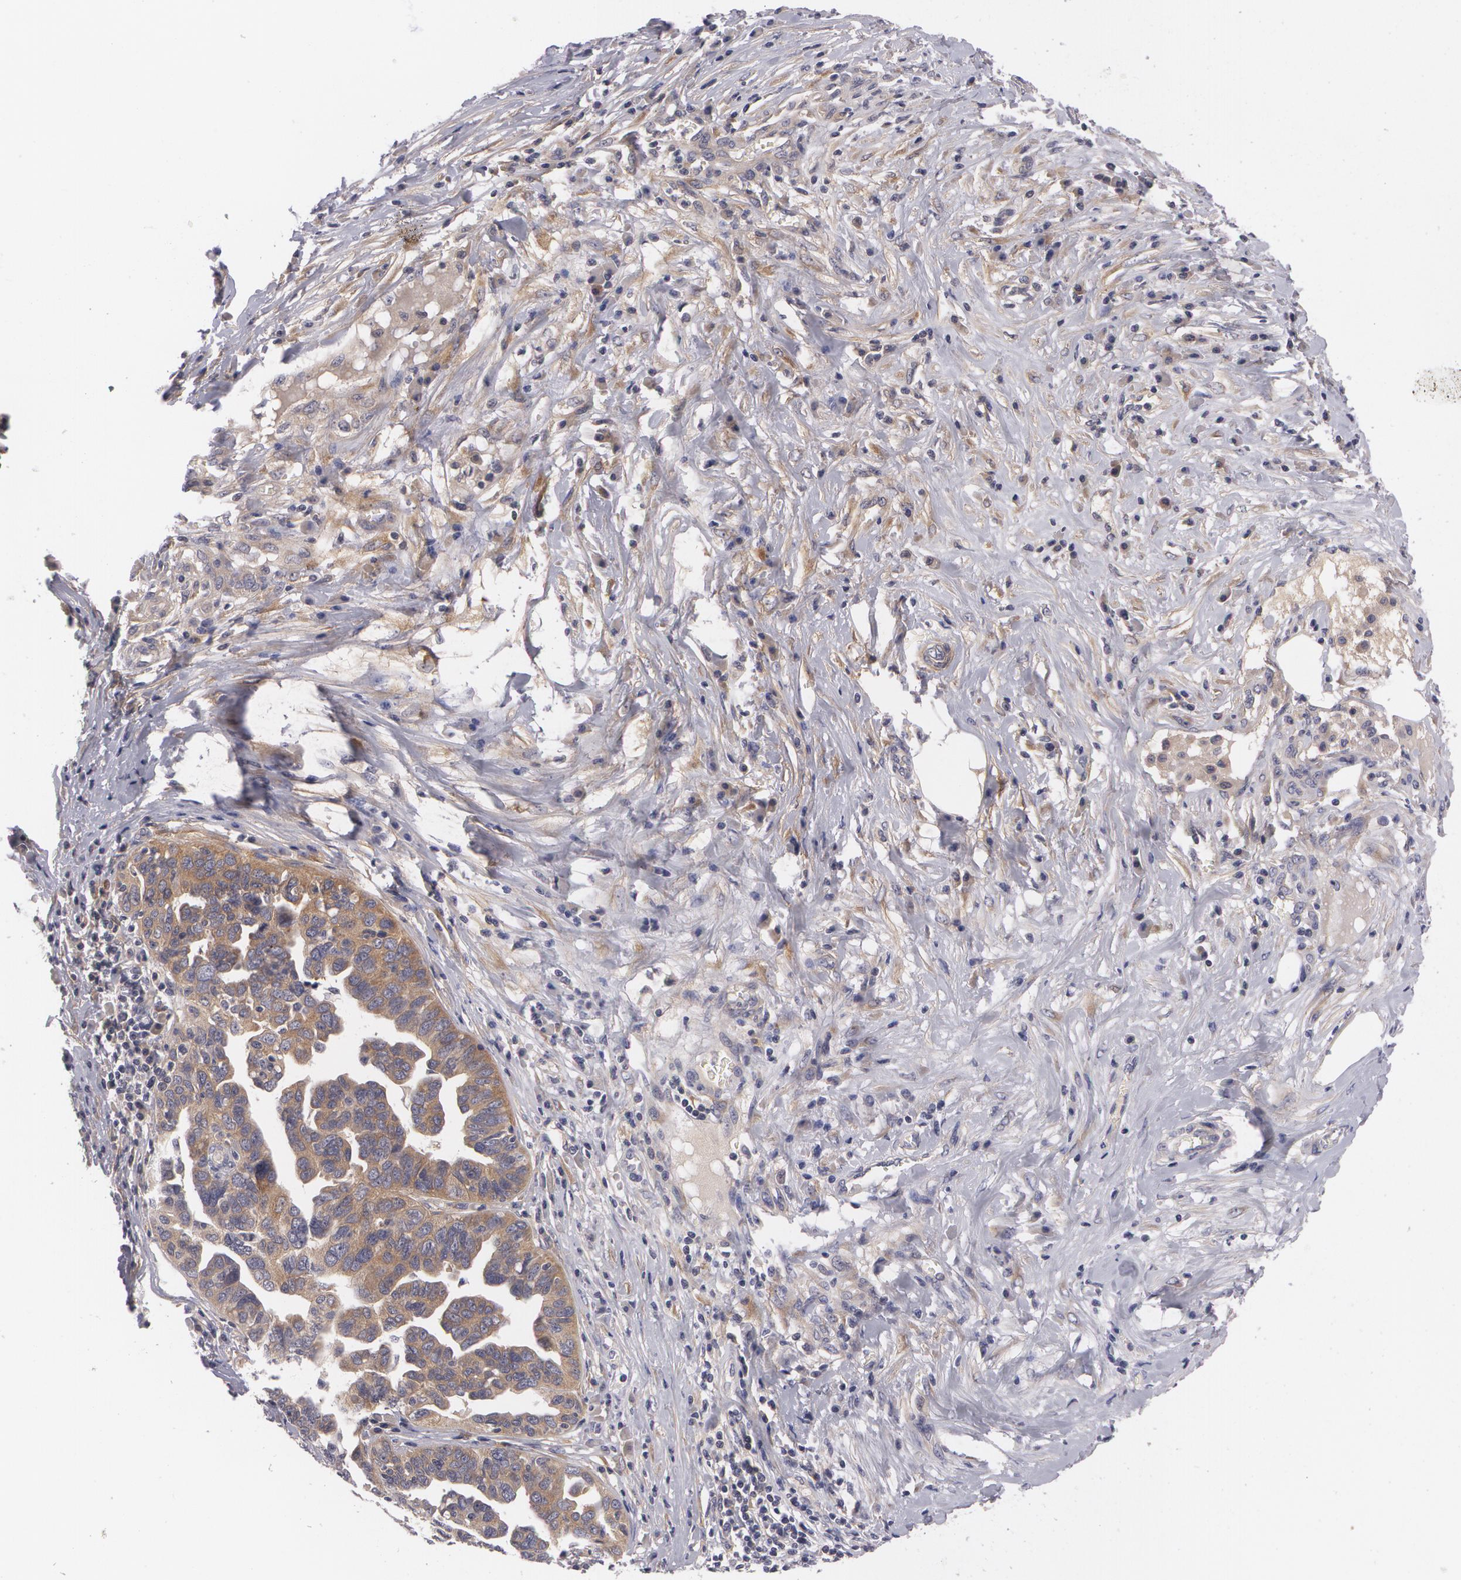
{"staining": {"intensity": "strong", "quantity": ">75%", "location": "cytoplasmic/membranous"}, "tissue": "ovarian cancer", "cell_type": "Tumor cells", "image_type": "cancer", "snomed": [{"axis": "morphology", "description": "Cystadenocarcinoma, serous, NOS"}, {"axis": "topography", "description": "Ovary"}], "caption": "Immunohistochemical staining of human serous cystadenocarcinoma (ovarian) shows high levels of strong cytoplasmic/membranous protein staining in approximately >75% of tumor cells.", "gene": "CASK", "patient": {"sex": "female", "age": 64}}